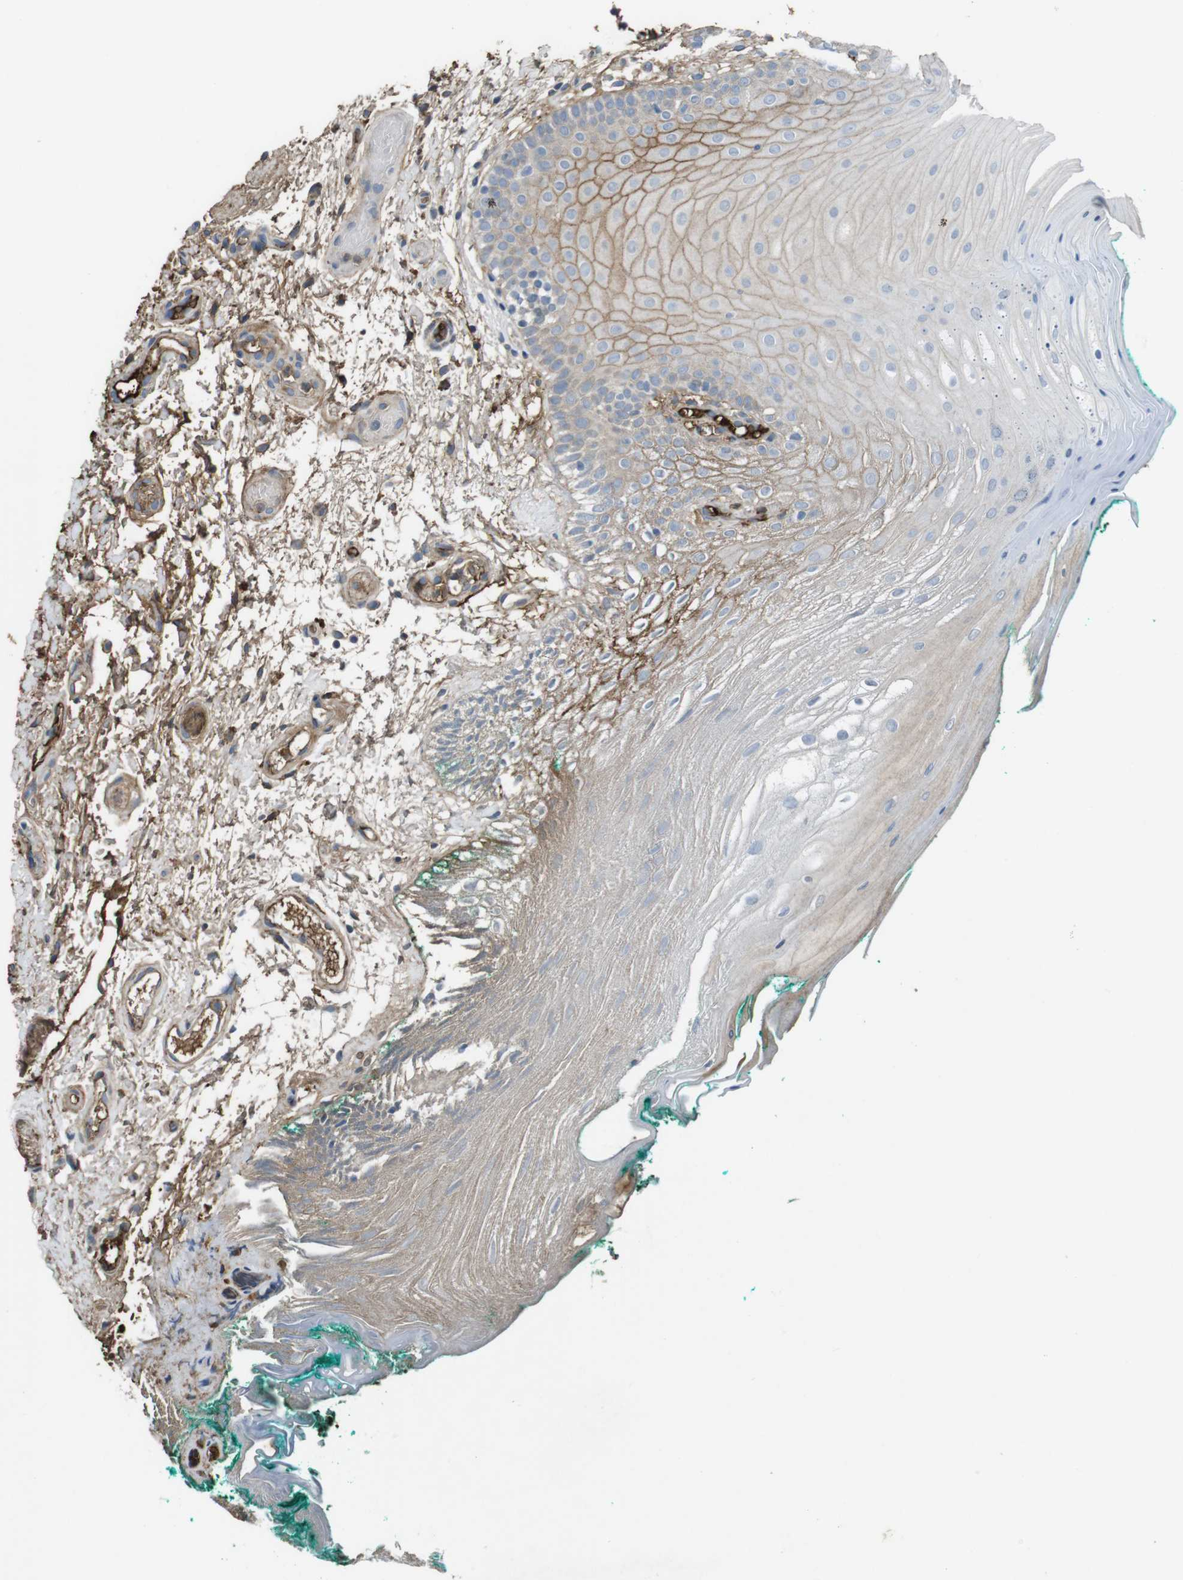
{"staining": {"intensity": "moderate", "quantity": "25%-75%", "location": "cytoplasmic/membranous"}, "tissue": "oral mucosa", "cell_type": "Squamous epithelial cells", "image_type": "normal", "snomed": [{"axis": "morphology", "description": "Normal tissue, NOS"}, {"axis": "topography", "description": "Skeletal muscle"}, {"axis": "topography", "description": "Oral tissue"}], "caption": "Oral mucosa was stained to show a protein in brown. There is medium levels of moderate cytoplasmic/membranous staining in about 25%-75% of squamous epithelial cells.", "gene": "LTBP4", "patient": {"sex": "male", "age": 58}}